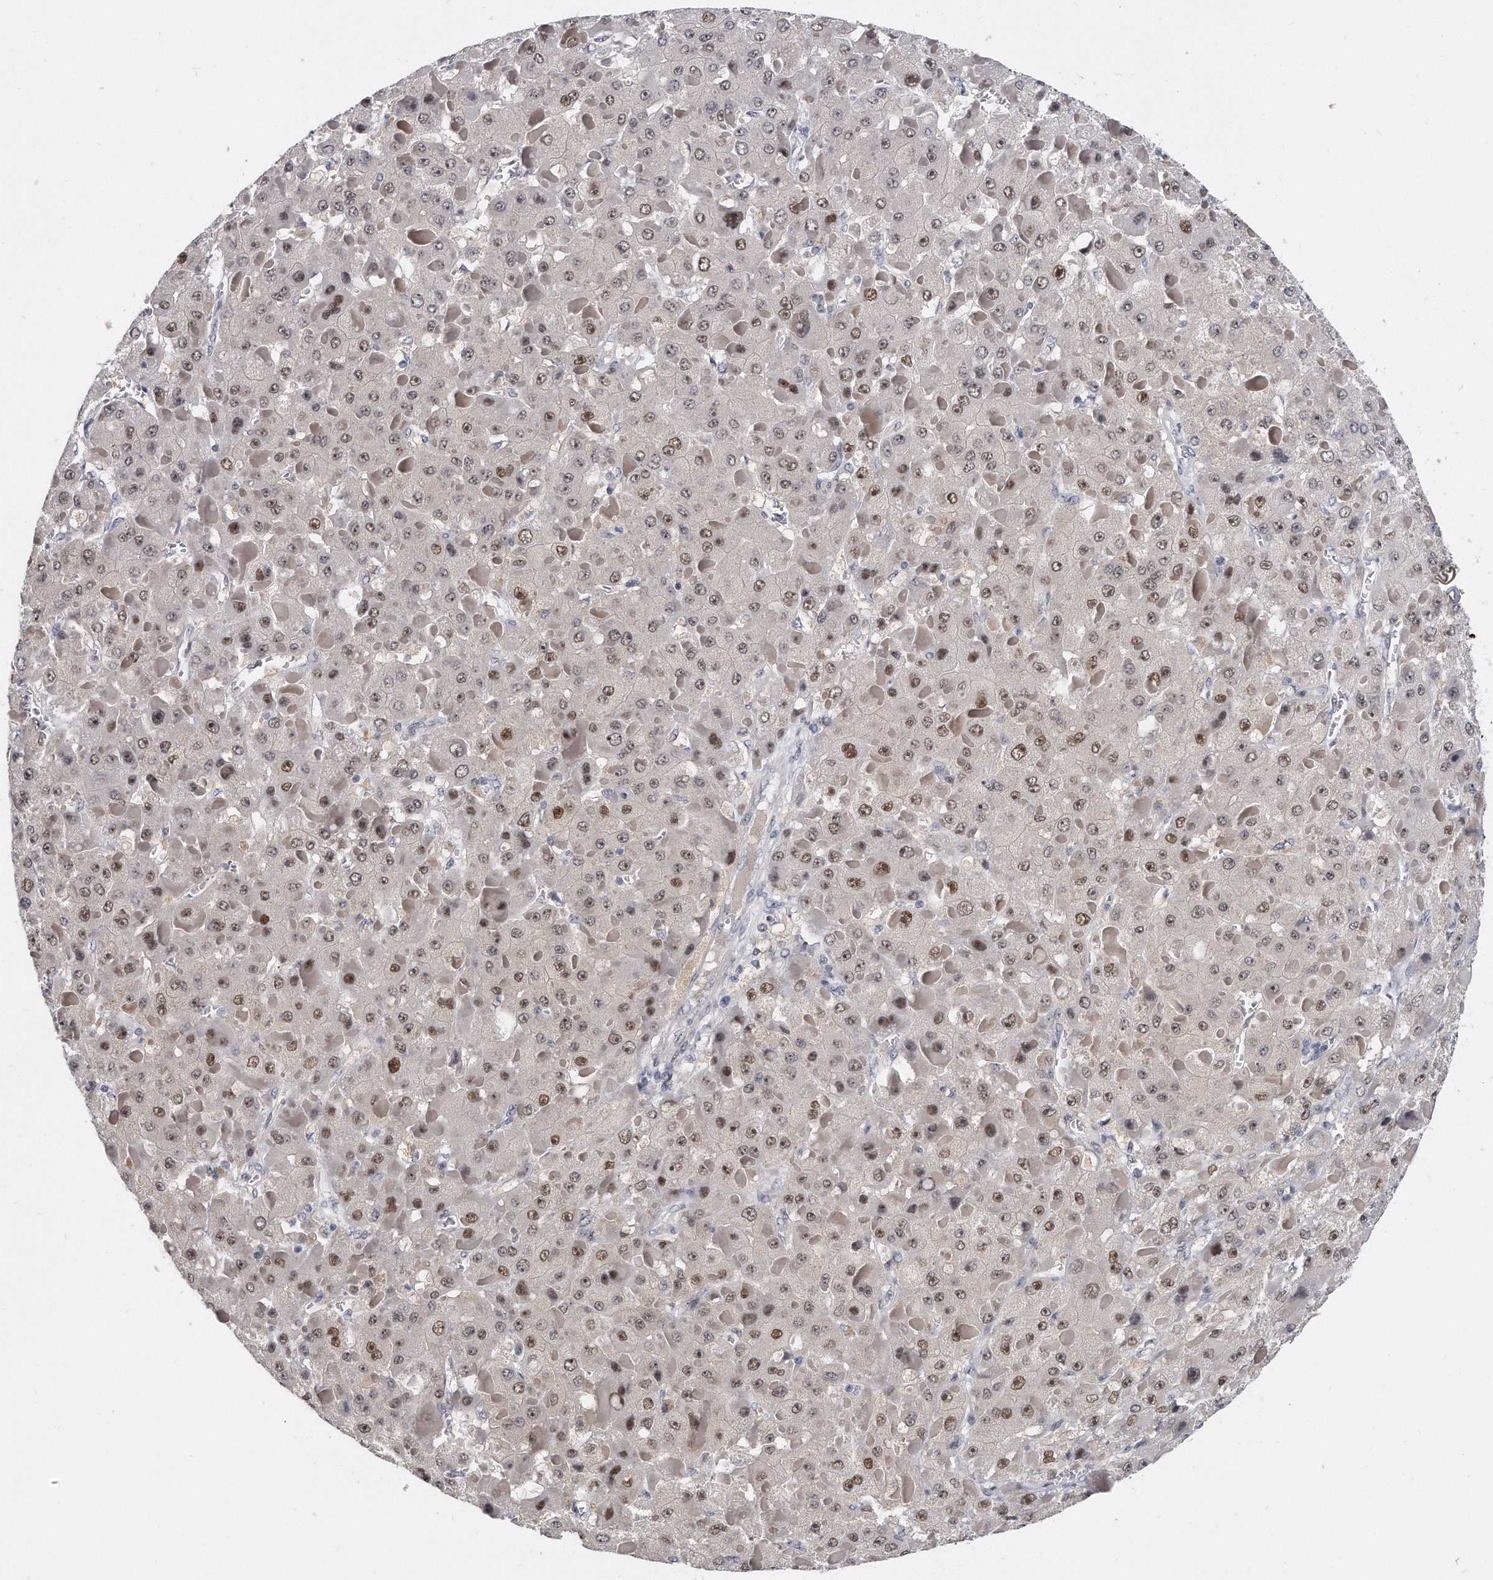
{"staining": {"intensity": "moderate", "quantity": ">75%", "location": "nuclear"}, "tissue": "liver cancer", "cell_type": "Tumor cells", "image_type": "cancer", "snomed": [{"axis": "morphology", "description": "Carcinoma, Hepatocellular, NOS"}, {"axis": "topography", "description": "Liver"}], "caption": "Immunohistochemistry (IHC) staining of hepatocellular carcinoma (liver), which exhibits medium levels of moderate nuclear staining in about >75% of tumor cells indicating moderate nuclear protein expression. The staining was performed using DAB (brown) for protein detection and nuclei were counterstained in hematoxylin (blue).", "gene": "TFCP2L1", "patient": {"sex": "female", "age": 73}}